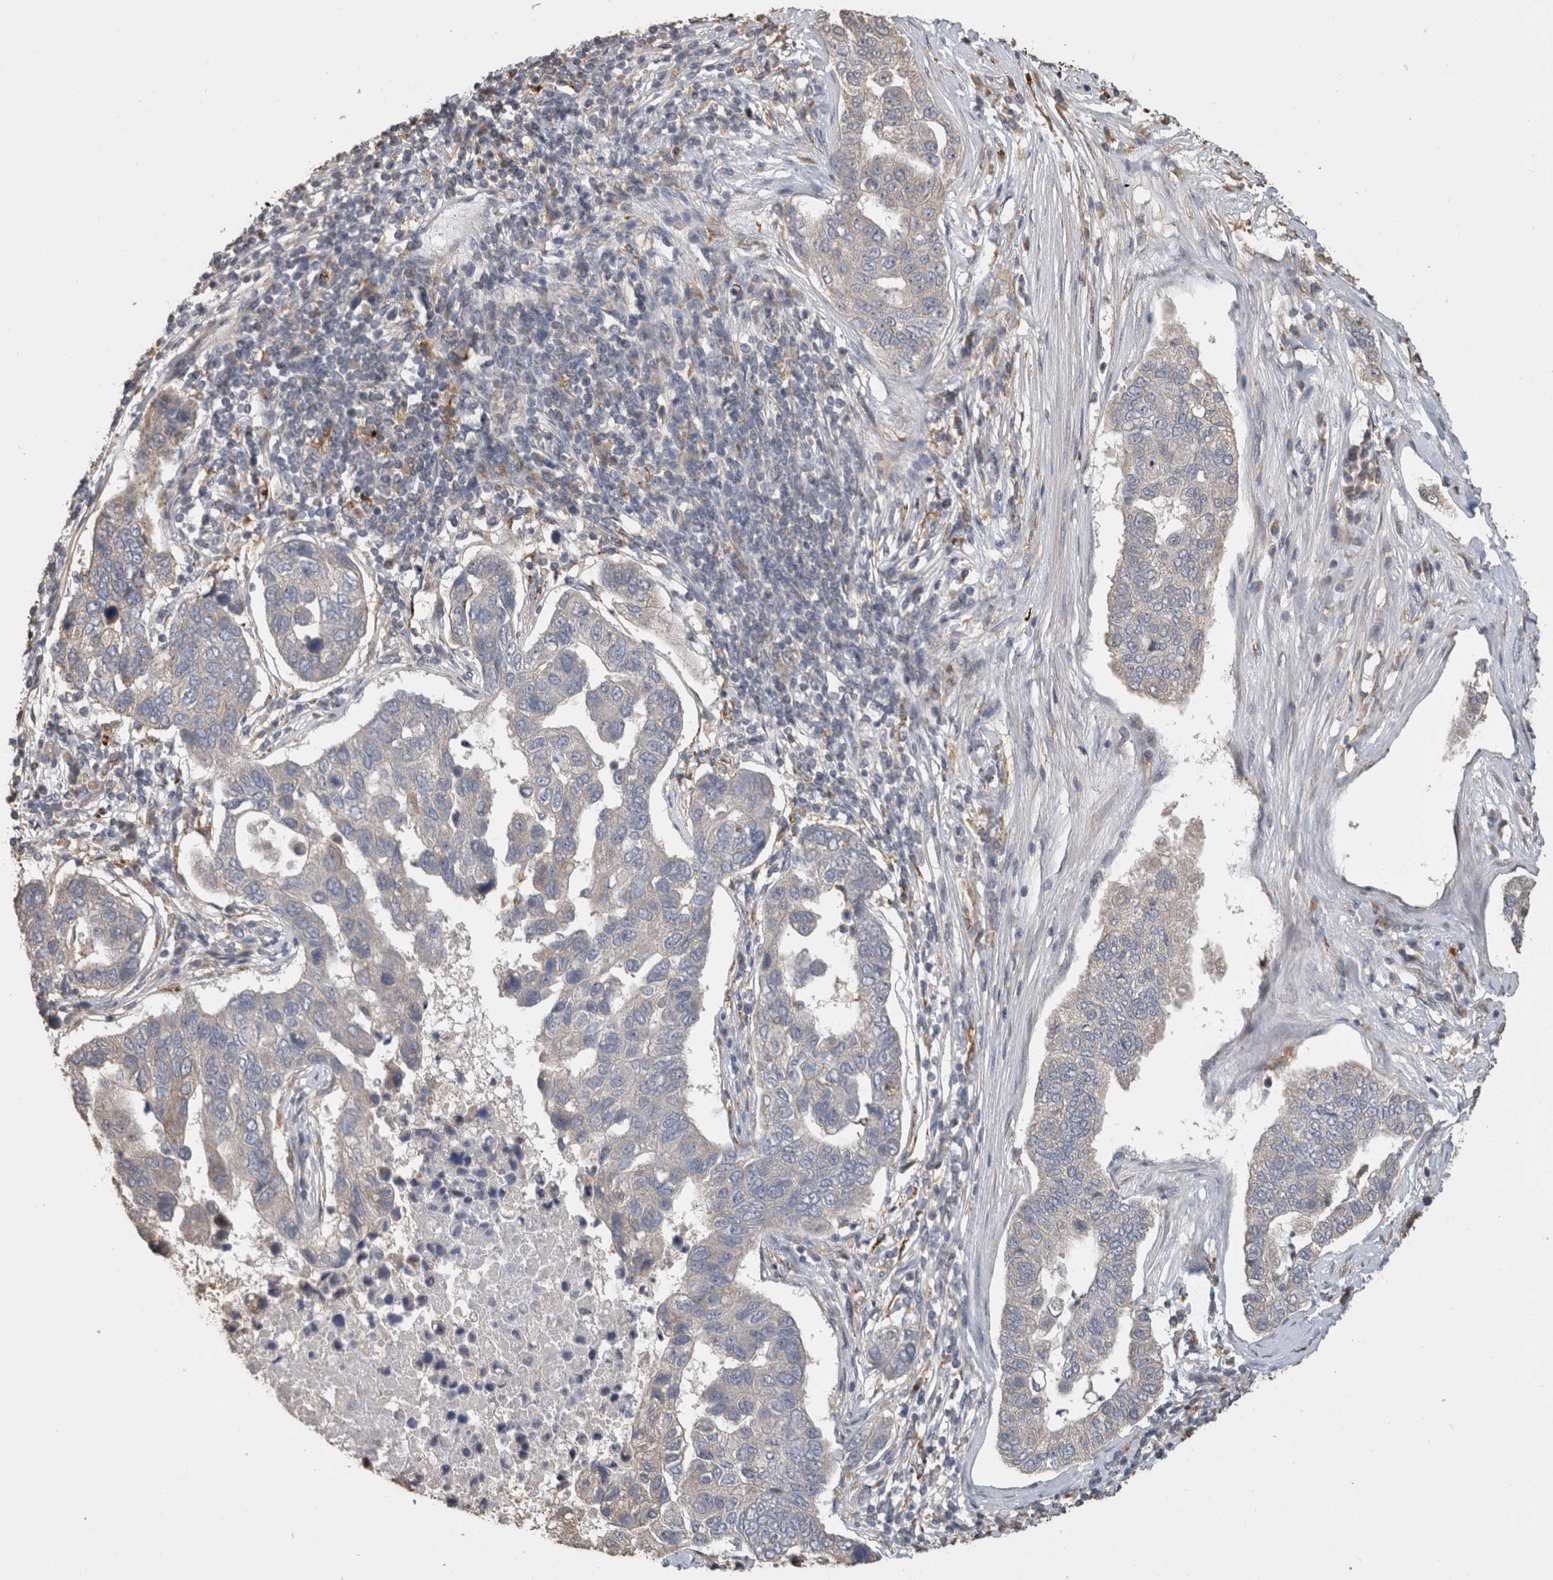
{"staining": {"intensity": "negative", "quantity": "none", "location": "none"}, "tissue": "pancreatic cancer", "cell_type": "Tumor cells", "image_type": "cancer", "snomed": [{"axis": "morphology", "description": "Adenocarcinoma, NOS"}, {"axis": "topography", "description": "Pancreas"}], "caption": "A photomicrograph of human pancreatic cancer (adenocarcinoma) is negative for staining in tumor cells.", "gene": "CLIP1", "patient": {"sex": "female", "age": 61}}